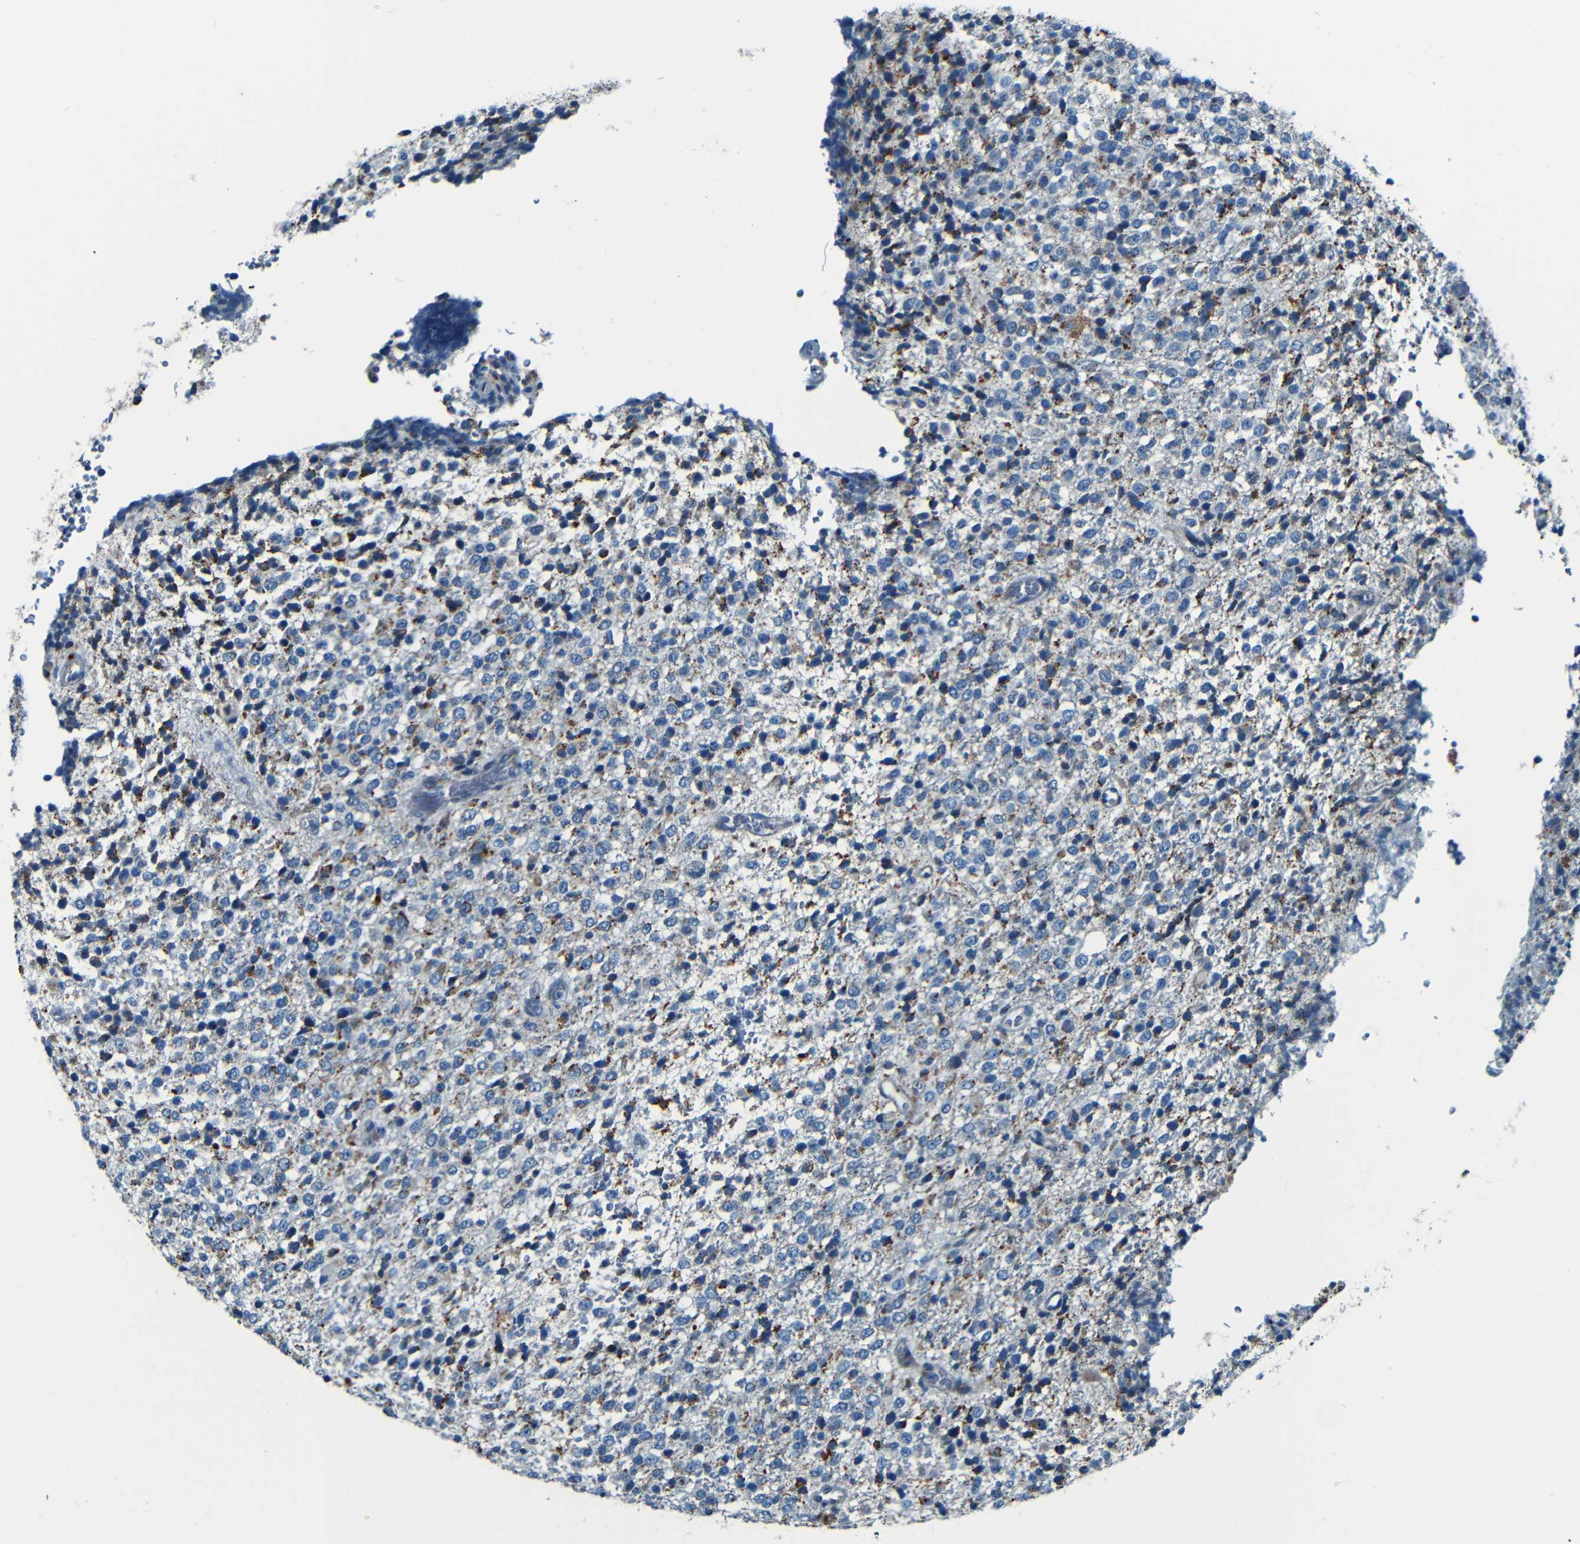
{"staining": {"intensity": "moderate", "quantity": "25%-75%", "location": "cytoplasmic/membranous"}, "tissue": "glioma", "cell_type": "Tumor cells", "image_type": "cancer", "snomed": [{"axis": "morphology", "description": "Glioma, malignant, High grade"}, {"axis": "topography", "description": "pancreas cauda"}], "caption": "An image of human glioma stained for a protein shows moderate cytoplasmic/membranous brown staining in tumor cells.", "gene": "WSCD2", "patient": {"sex": "male", "age": 60}}